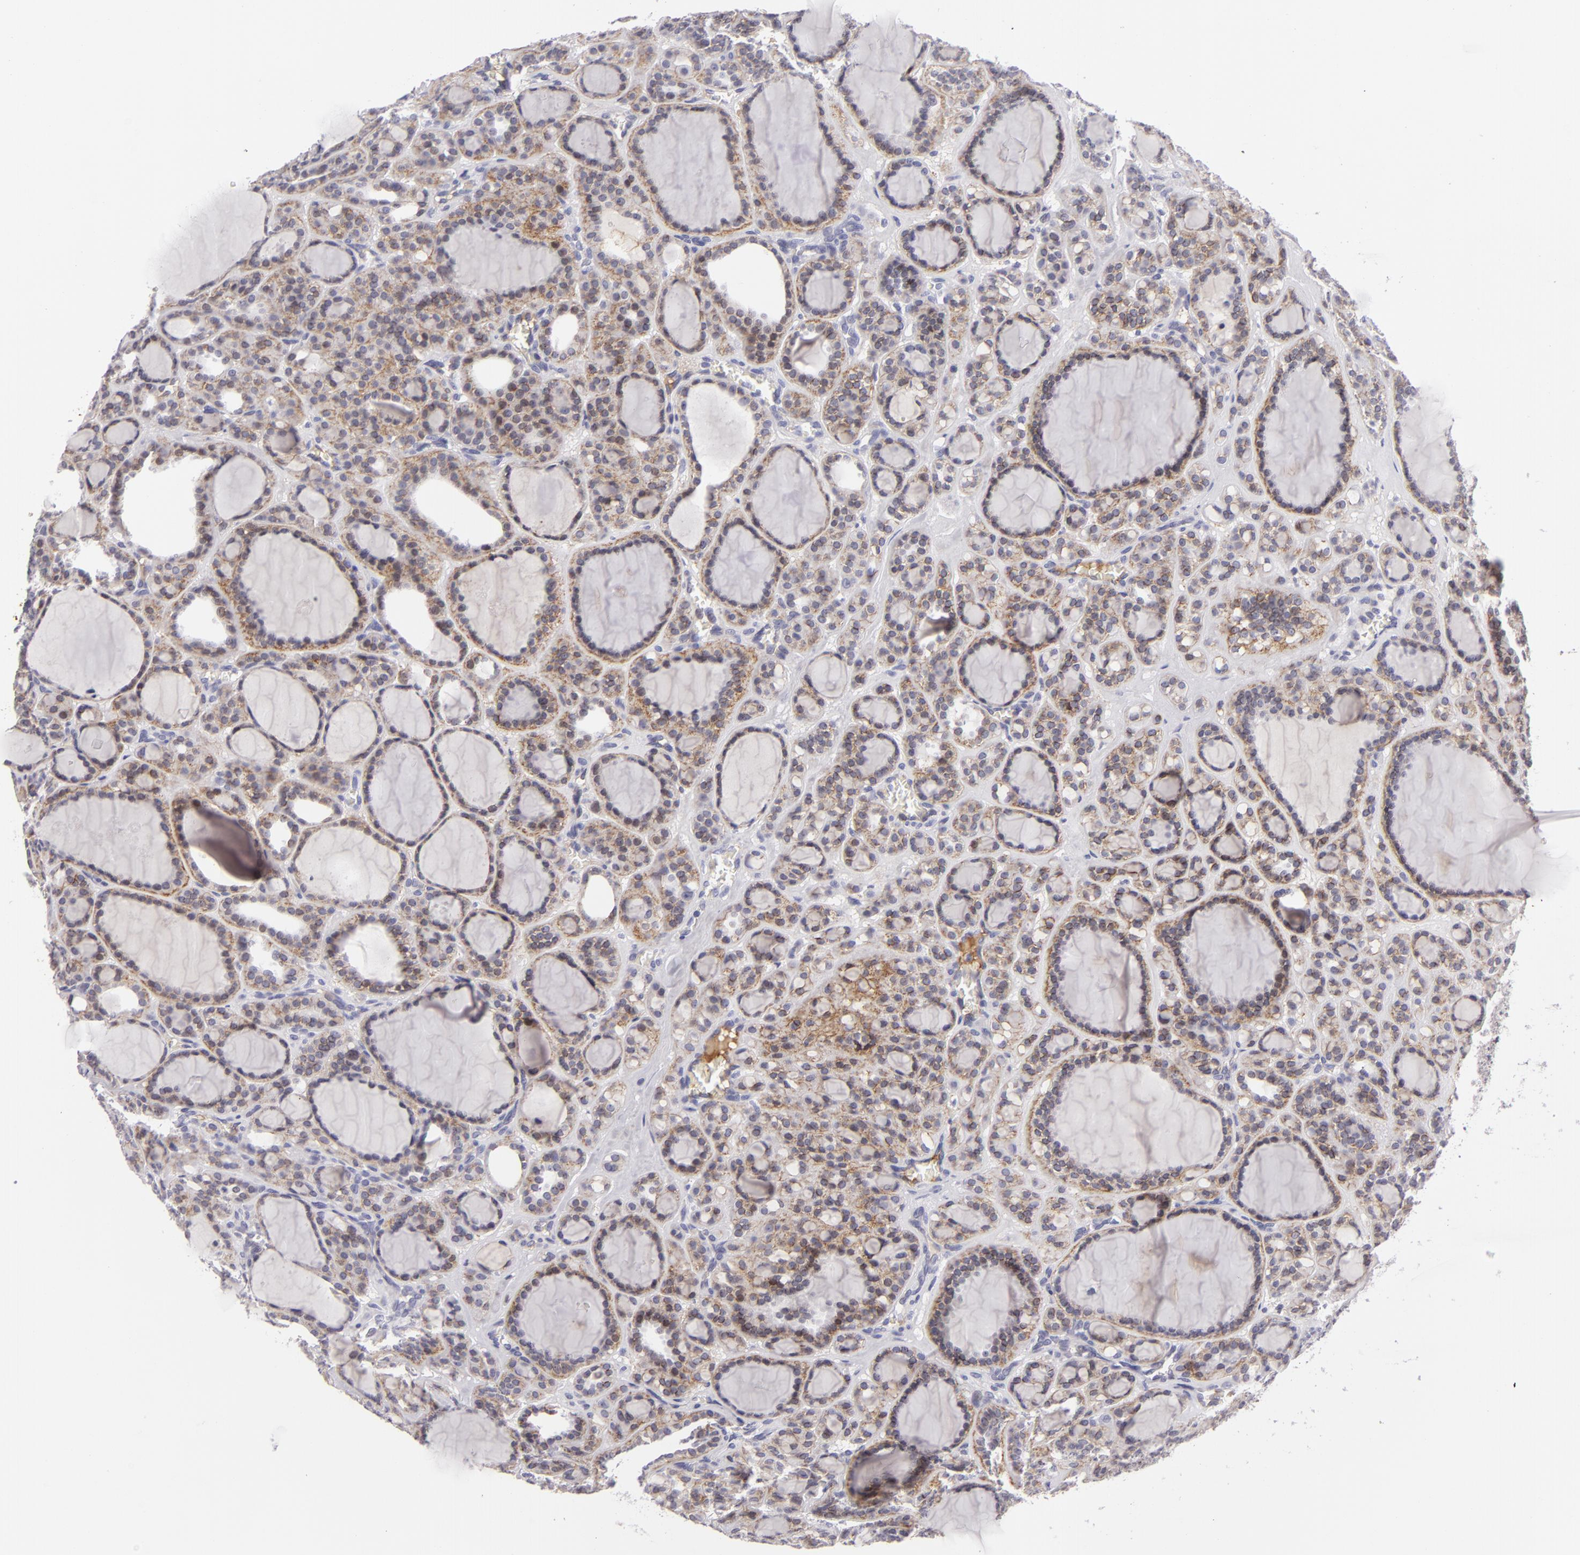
{"staining": {"intensity": "weak", "quantity": "25%-75%", "location": "cytoplasmic/membranous"}, "tissue": "thyroid cancer", "cell_type": "Tumor cells", "image_type": "cancer", "snomed": [{"axis": "morphology", "description": "Follicular adenoma carcinoma, NOS"}, {"axis": "topography", "description": "Thyroid gland"}], "caption": "This is an image of IHC staining of follicular adenoma carcinoma (thyroid), which shows weak staining in the cytoplasmic/membranous of tumor cells.", "gene": "CTNNB1", "patient": {"sex": "female", "age": 71}}